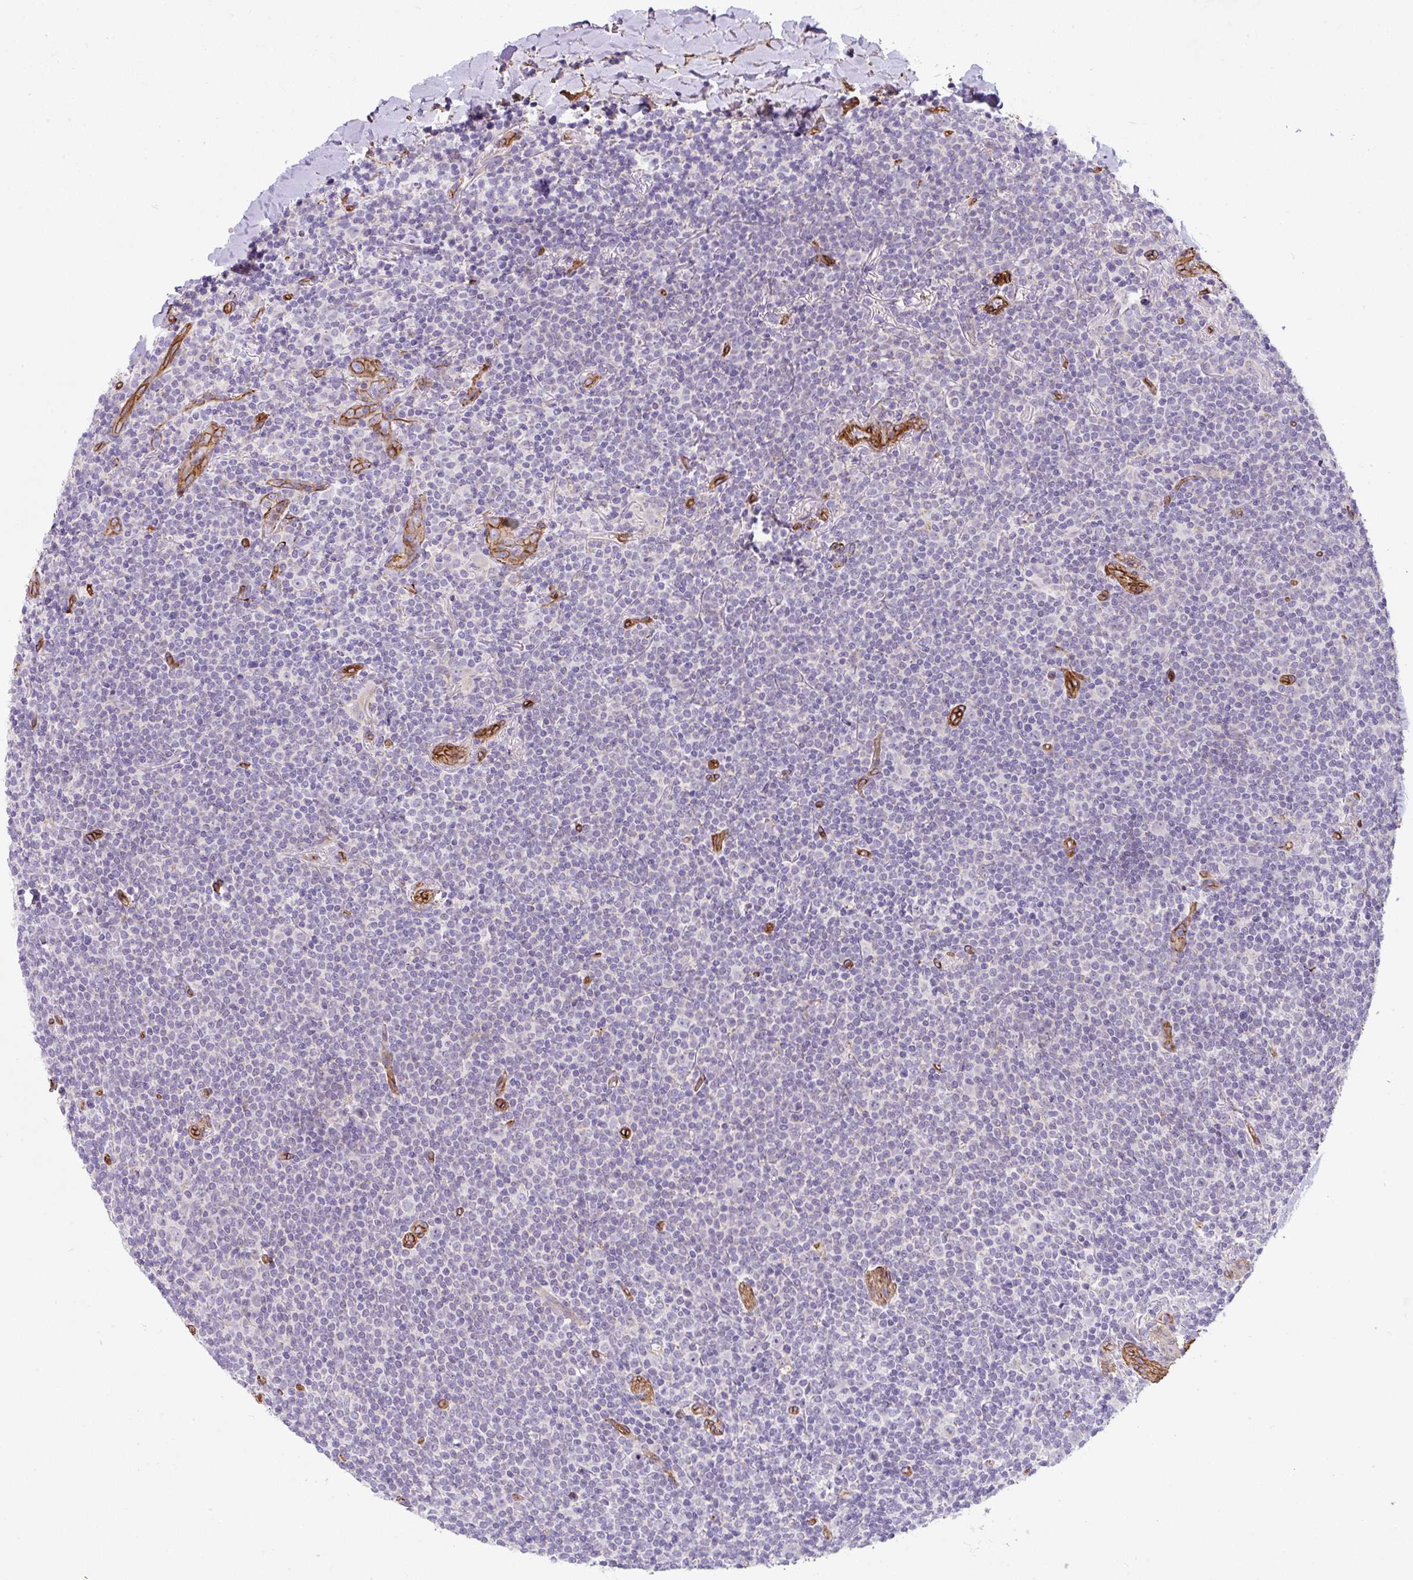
{"staining": {"intensity": "negative", "quantity": "none", "location": "none"}, "tissue": "lymphoma", "cell_type": "Tumor cells", "image_type": "cancer", "snomed": [{"axis": "morphology", "description": "Malignant lymphoma, non-Hodgkin's type, Low grade"}, {"axis": "topography", "description": "Lung"}], "caption": "This is a micrograph of IHC staining of malignant lymphoma, non-Hodgkin's type (low-grade), which shows no staining in tumor cells.", "gene": "ANKUB1", "patient": {"sex": "female", "age": 71}}